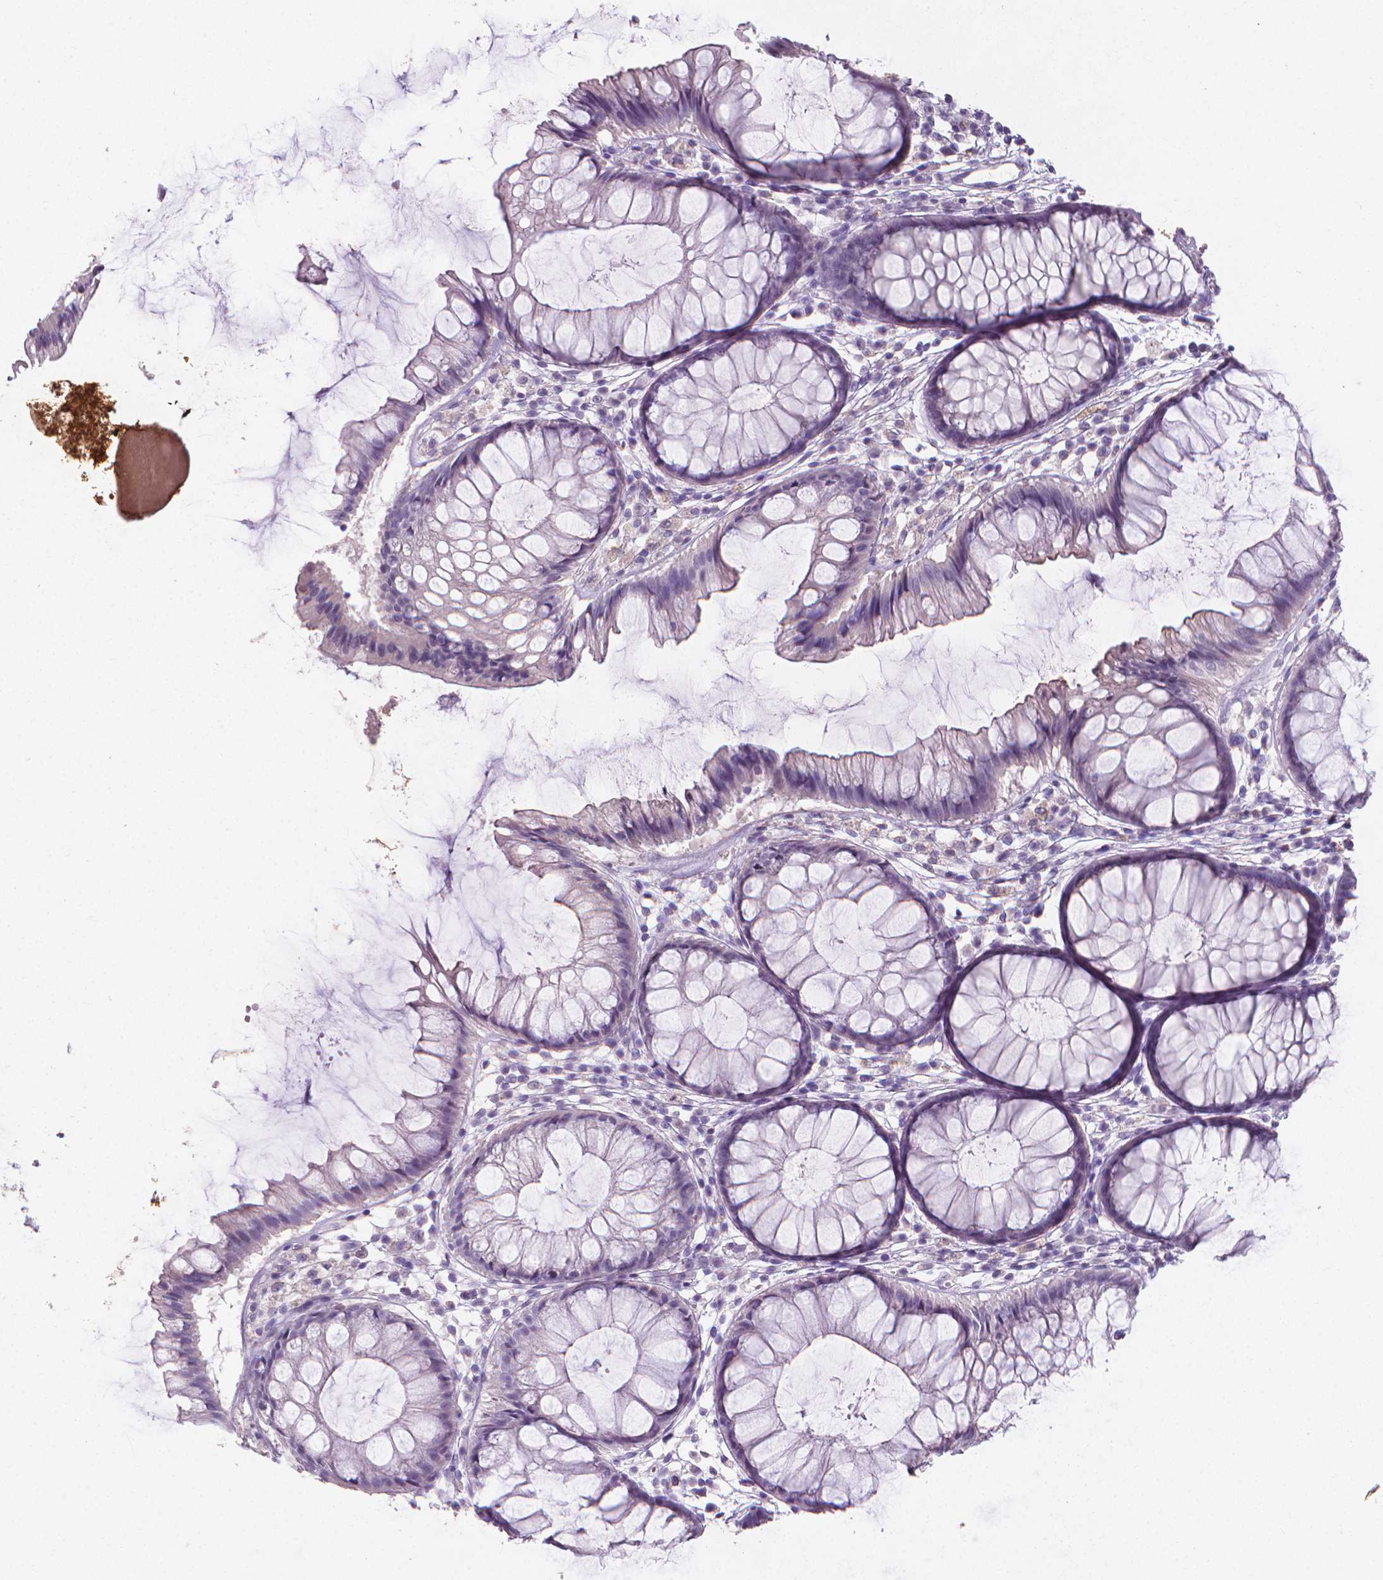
{"staining": {"intensity": "negative", "quantity": "none", "location": "none"}, "tissue": "colon", "cell_type": "Endothelial cells", "image_type": "normal", "snomed": [{"axis": "morphology", "description": "Normal tissue, NOS"}, {"axis": "morphology", "description": "Adenocarcinoma, NOS"}, {"axis": "topography", "description": "Colon"}], "caption": "Colon was stained to show a protein in brown. There is no significant staining in endothelial cells. The staining was performed using DAB (3,3'-diaminobenzidine) to visualize the protein expression in brown, while the nuclei were stained in blue with hematoxylin (Magnification: 20x).", "gene": "XPNPEP2", "patient": {"sex": "male", "age": 65}}